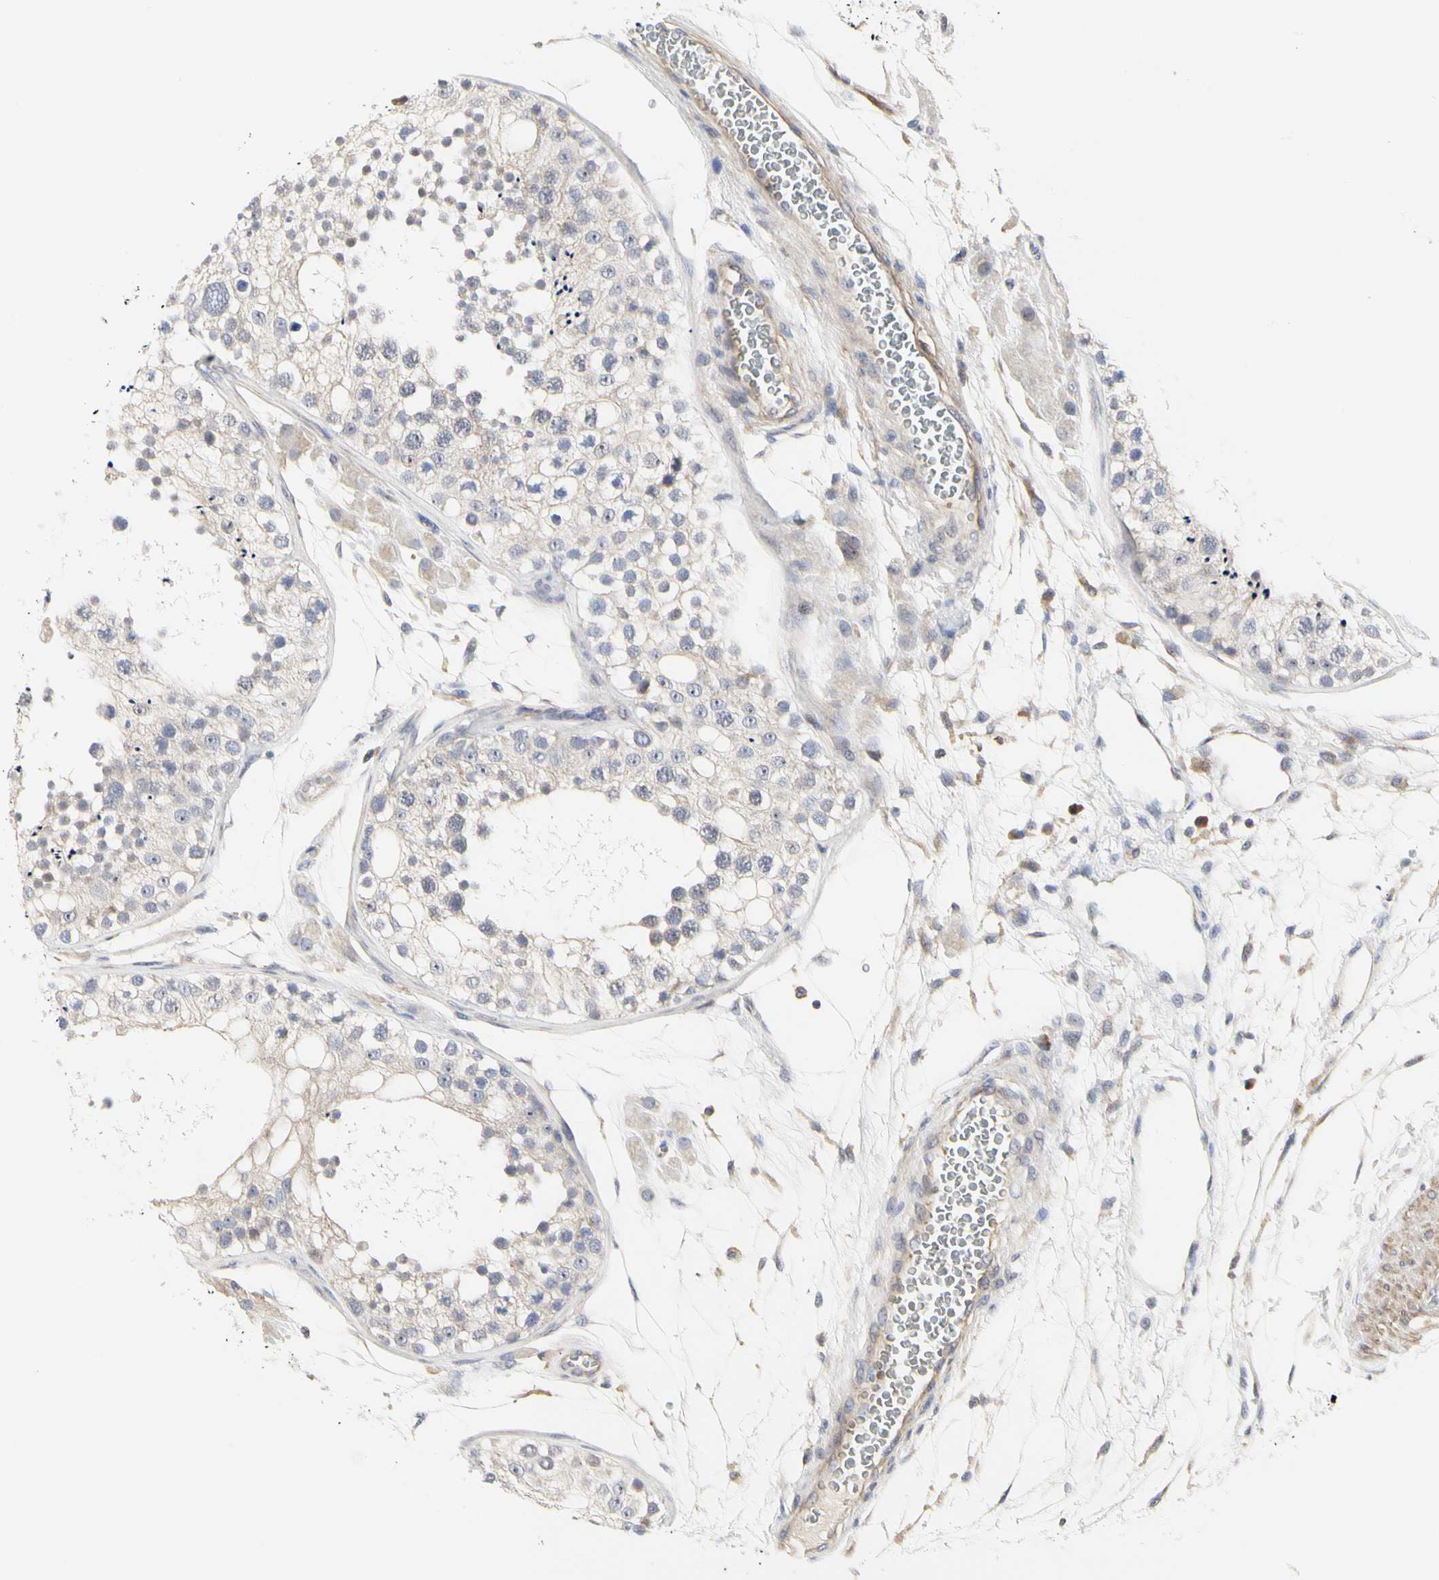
{"staining": {"intensity": "weak", "quantity": "25%-75%", "location": "cytoplasmic/membranous"}, "tissue": "testis", "cell_type": "Cells in seminiferous ducts", "image_type": "normal", "snomed": [{"axis": "morphology", "description": "Normal tissue, NOS"}, {"axis": "topography", "description": "Testis"}], "caption": "Immunohistochemistry (IHC) (DAB) staining of benign human testis demonstrates weak cytoplasmic/membranous protein staining in approximately 25%-75% of cells in seminiferous ducts. Using DAB (3,3'-diaminobenzidine) (brown) and hematoxylin (blue) stains, captured at high magnification using brightfield microscopy.", "gene": "SHANK2", "patient": {"sex": "male", "age": 26}}